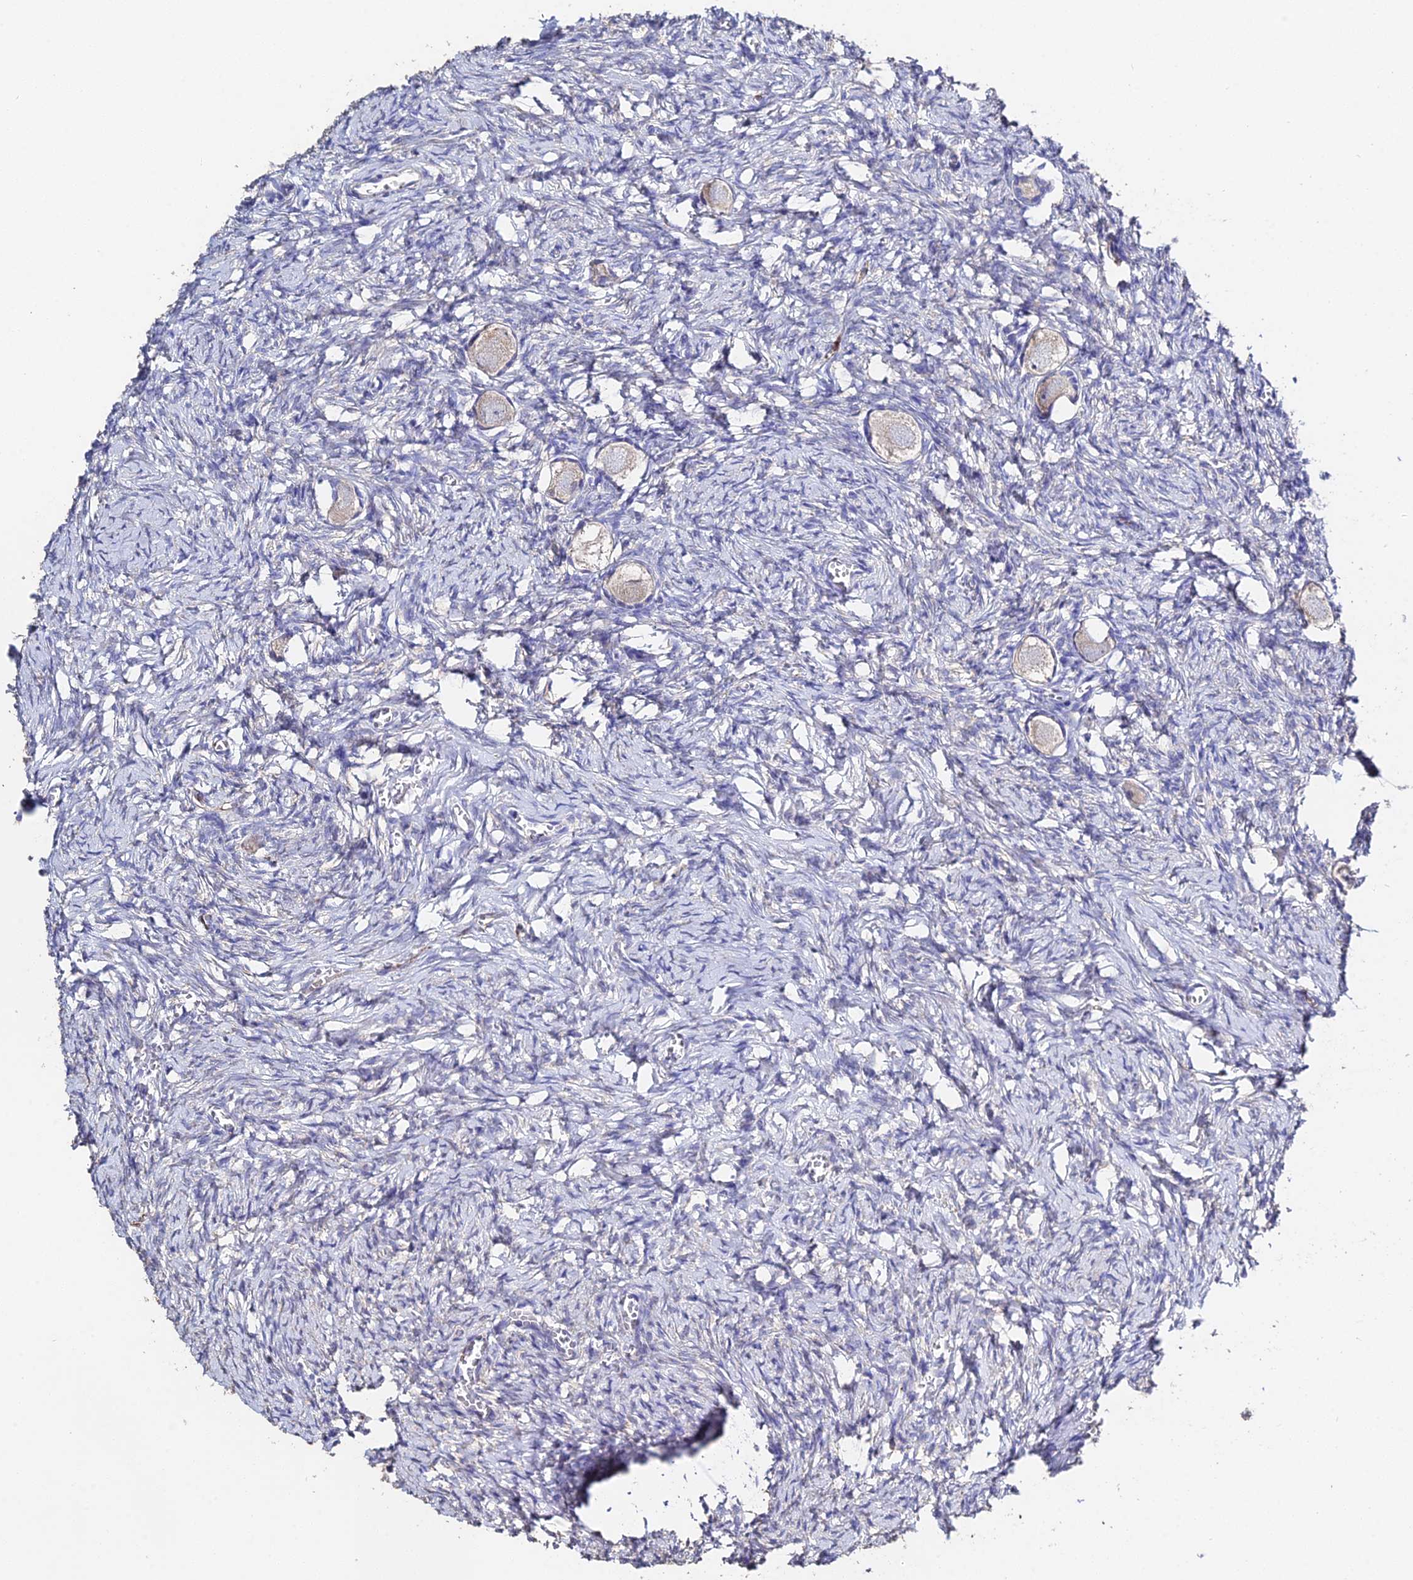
{"staining": {"intensity": "weak", "quantity": "25%-75%", "location": "cytoplasmic/membranous"}, "tissue": "ovary", "cell_type": "Follicle cells", "image_type": "normal", "snomed": [{"axis": "morphology", "description": "Normal tissue, NOS"}, {"axis": "topography", "description": "Ovary"}], "caption": "Protein staining exhibits weak cytoplasmic/membranous positivity in approximately 25%-75% of follicle cells in normal ovary.", "gene": "ESM1", "patient": {"sex": "female", "age": 27}}